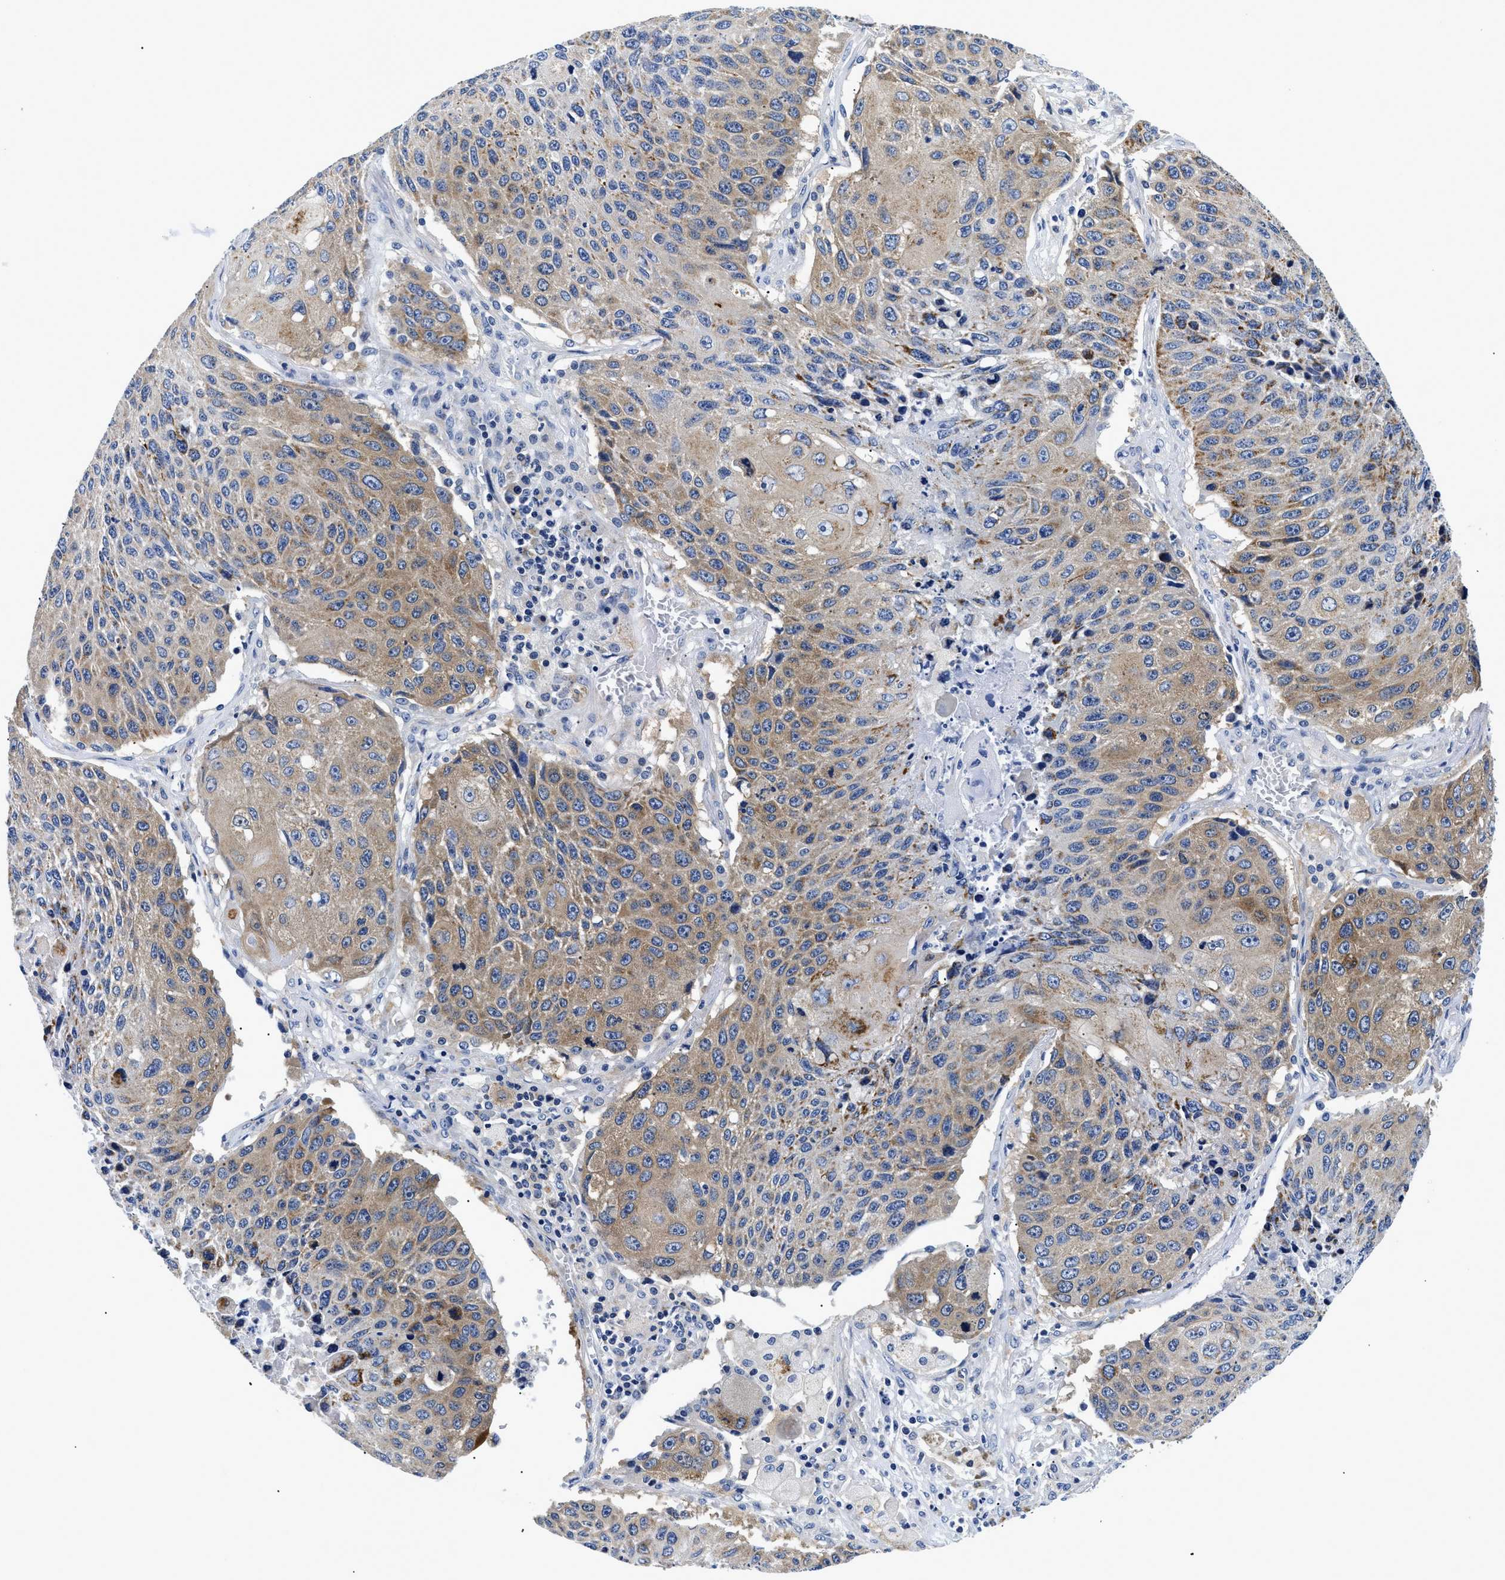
{"staining": {"intensity": "moderate", "quantity": "25%-75%", "location": "cytoplasmic/membranous"}, "tissue": "lung cancer", "cell_type": "Tumor cells", "image_type": "cancer", "snomed": [{"axis": "morphology", "description": "Squamous cell carcinoma, NOS"}, {"axis": "topography", "description": "Lung"}], "caption": "Human lung squamous cell carcinoma stained with a brown dye exhibits moderate cytoplasmic/membranous positive expression in approximately 25%-75% of tumor cells.", "gene": "MEA1", "patient": {"sex": "male", "age": 61}}